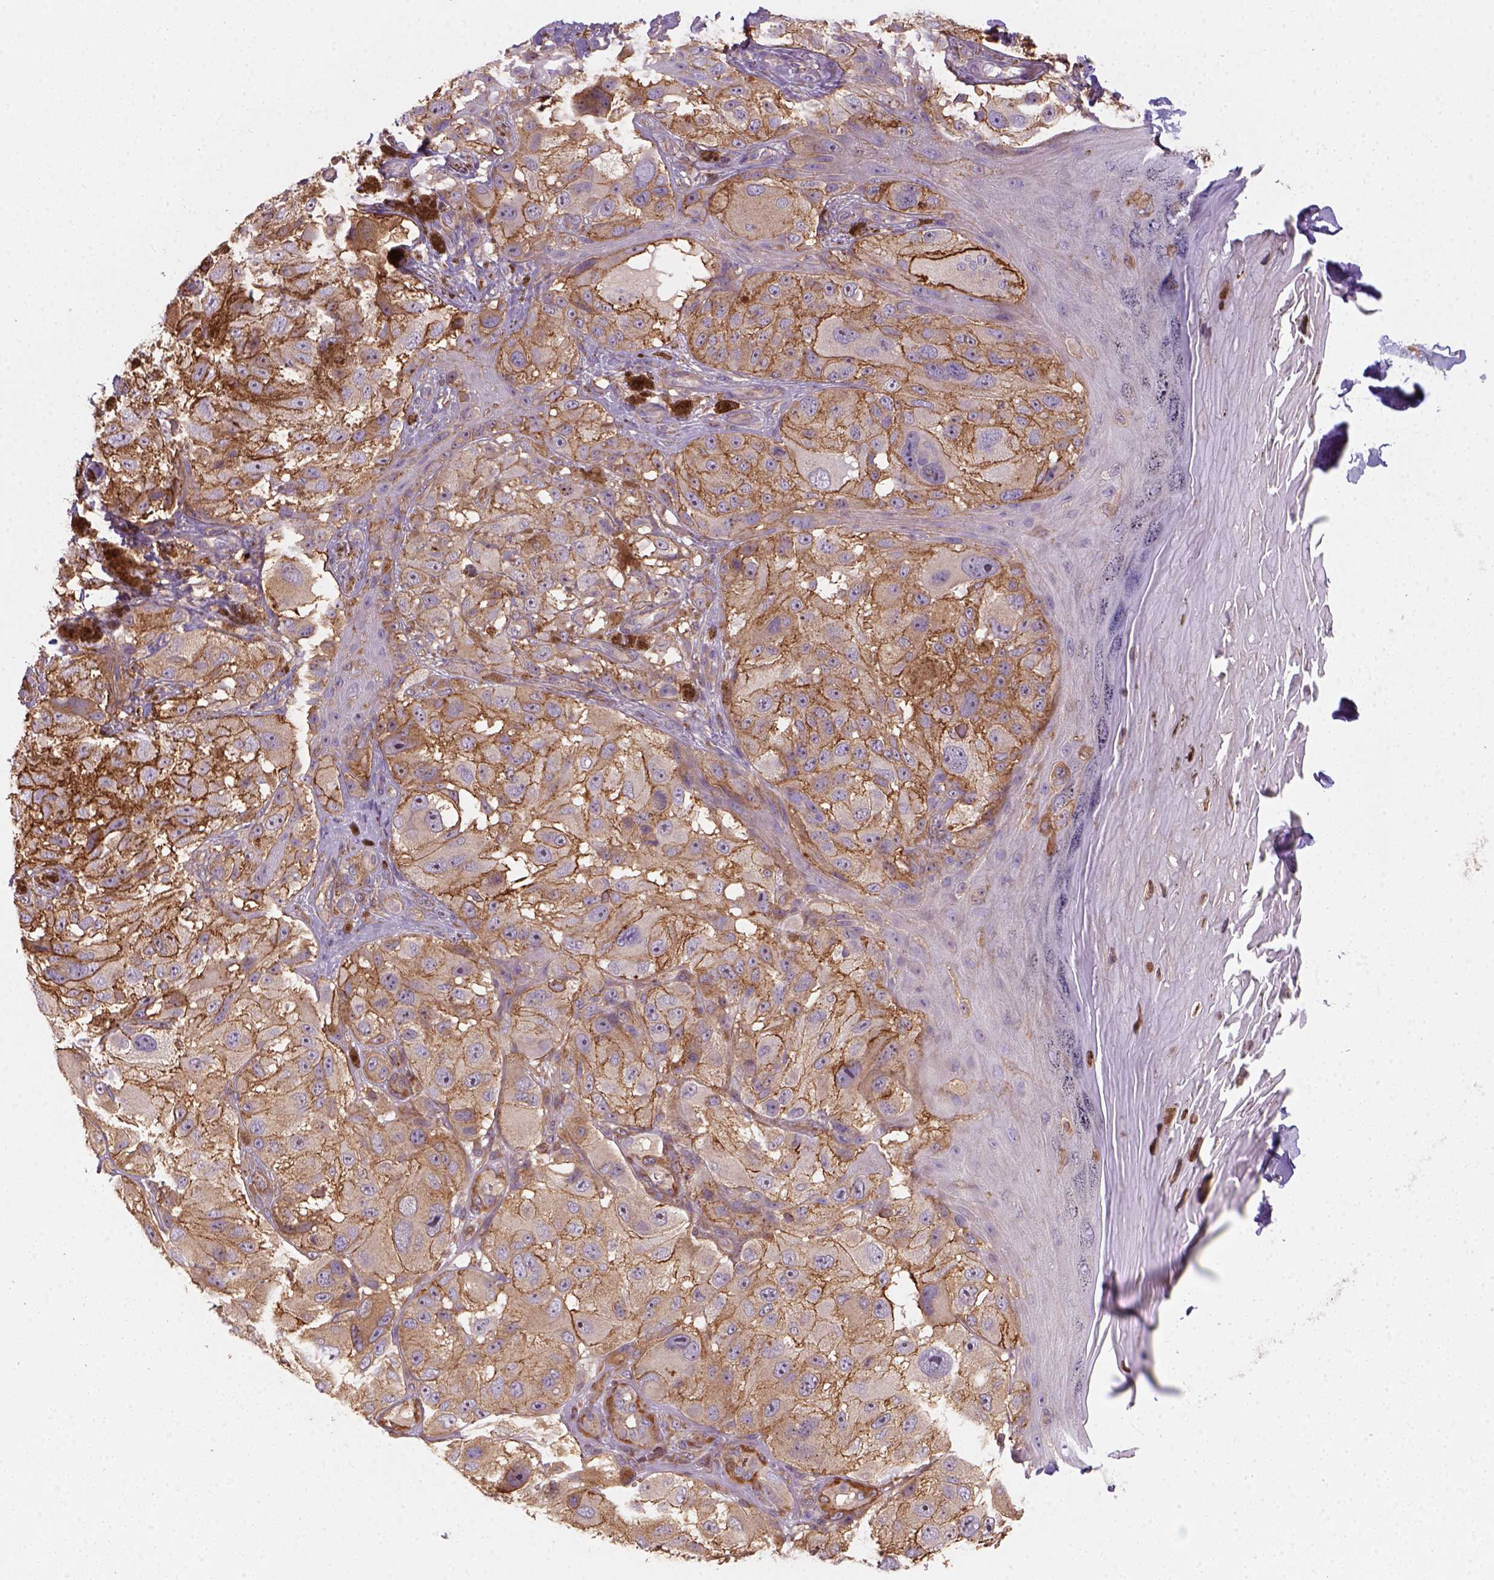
{"staining": {"intensity": "moderate", "quantity": ">75%", "location": "cytoplasmic/membranous"}, "tissue": "melanoma", "cell_type": "Tumor cells", "image_type": "cancer", "snomed": [{"axis": "morphology", "description": "Malignant melanoma, NOS"}, {"axis": "topography", "description": "Skin"}], "caption": "This image demonstrates malignant melanoma stained with IHC to label a protein in brown. The cytoplasmic/membranous of tumor cells show moderate positivity for the protein. Nuclei are counter-stained blue.", "gene": "GPRC5D", "patient": {"sex": "male", "age": 36}}